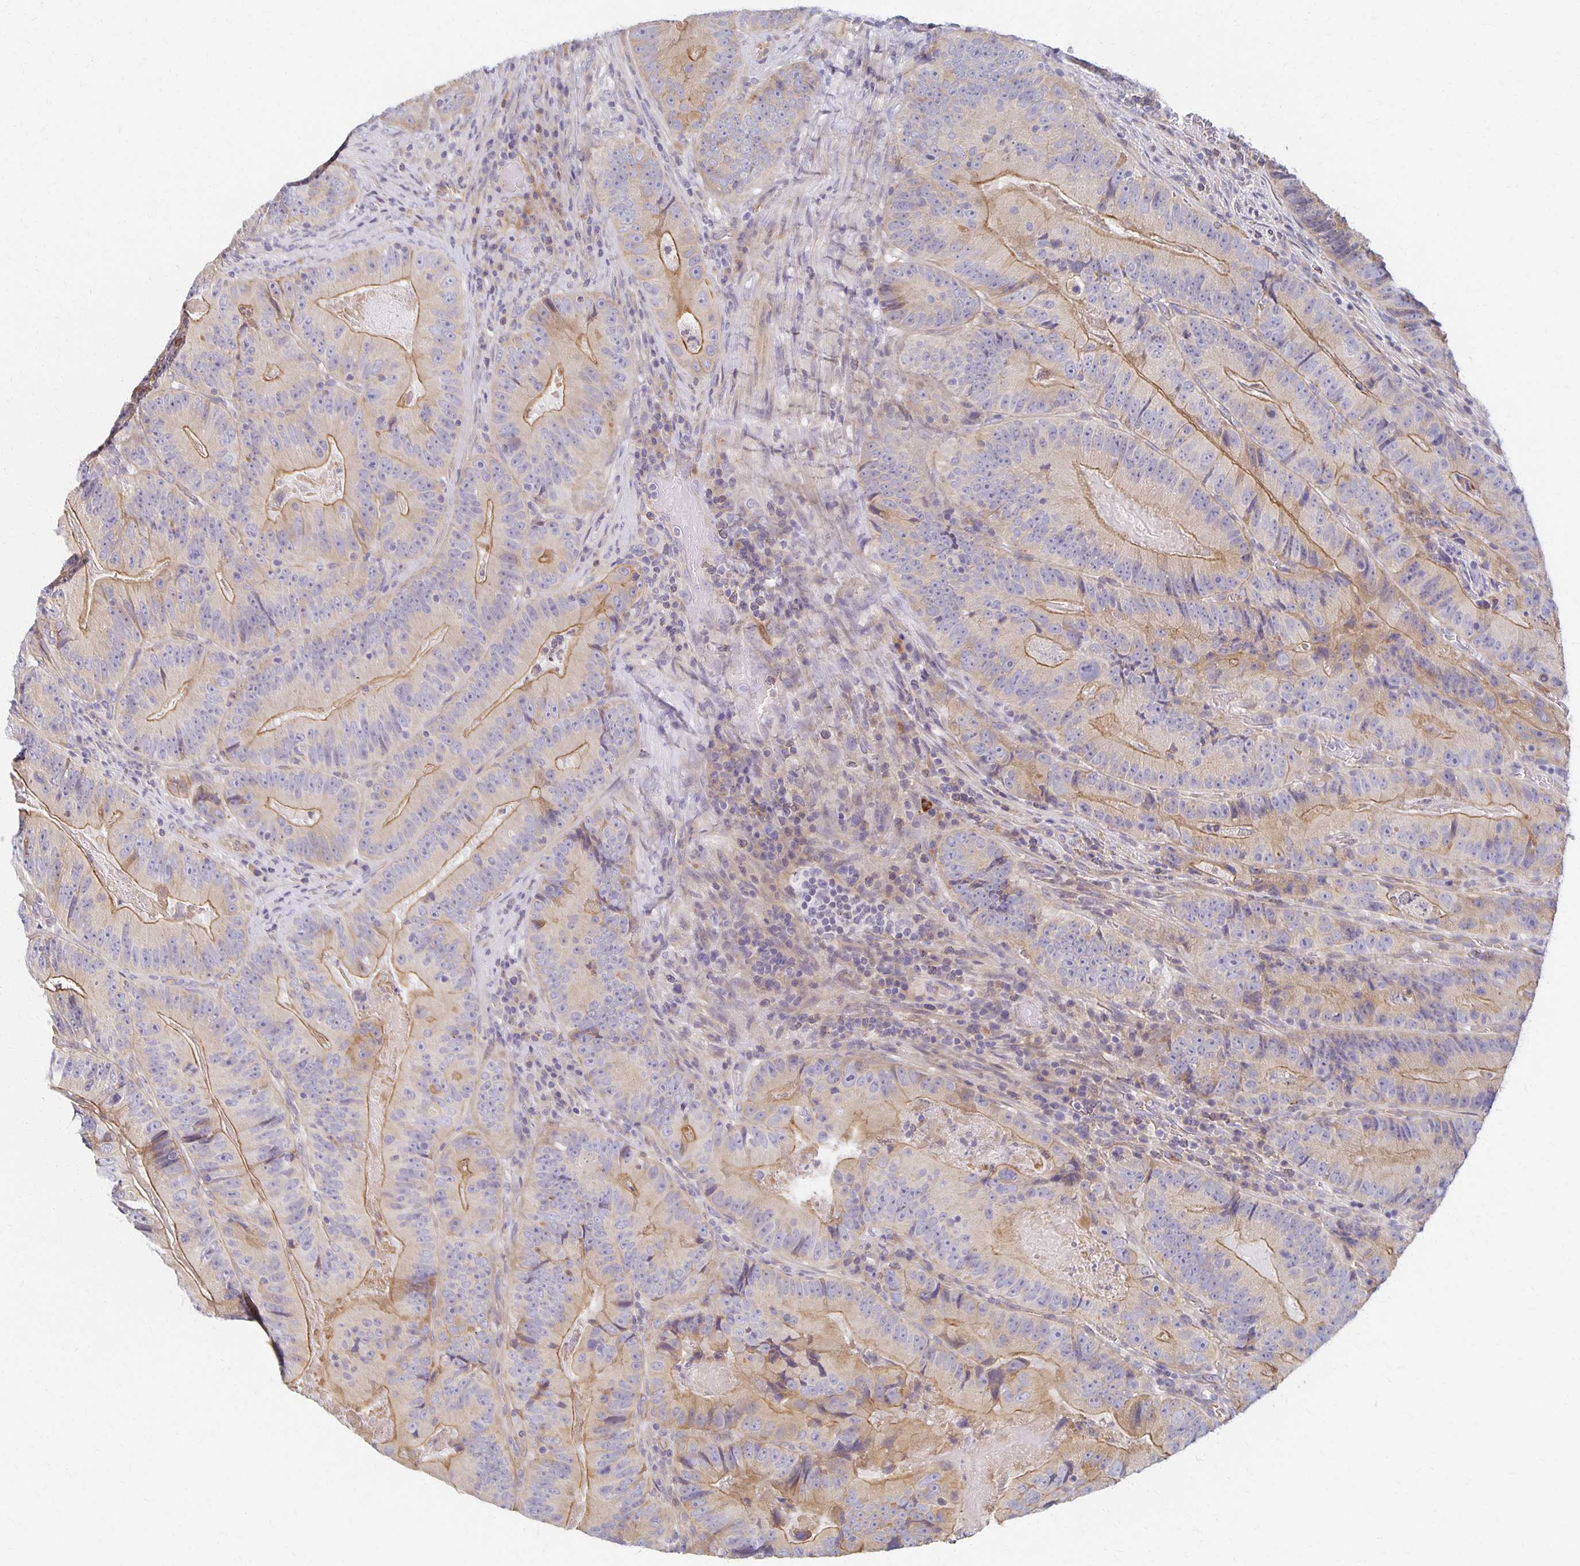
{"staining": {"intensity": "moderate", "quantity": "25%-75%", "location": "cytoplasmic/membranous"}, "tissue": "colorectal cancer", "cell_type": "Tumor cells", "image_type": "cancer", "snomed": [{"axis": "morphology", "description": "Adenocarcinoma, NOS"}, {"axis": "topography", "description": "Colon"}], "caption": "The image reveals staining of colorectal adenocarcinoma, revealing moderate cytoplasmic/membranous protein expression (brown color) within tumor cells.", "gene": "SORL1", "patient": {"sex": "female", "age": 86}}